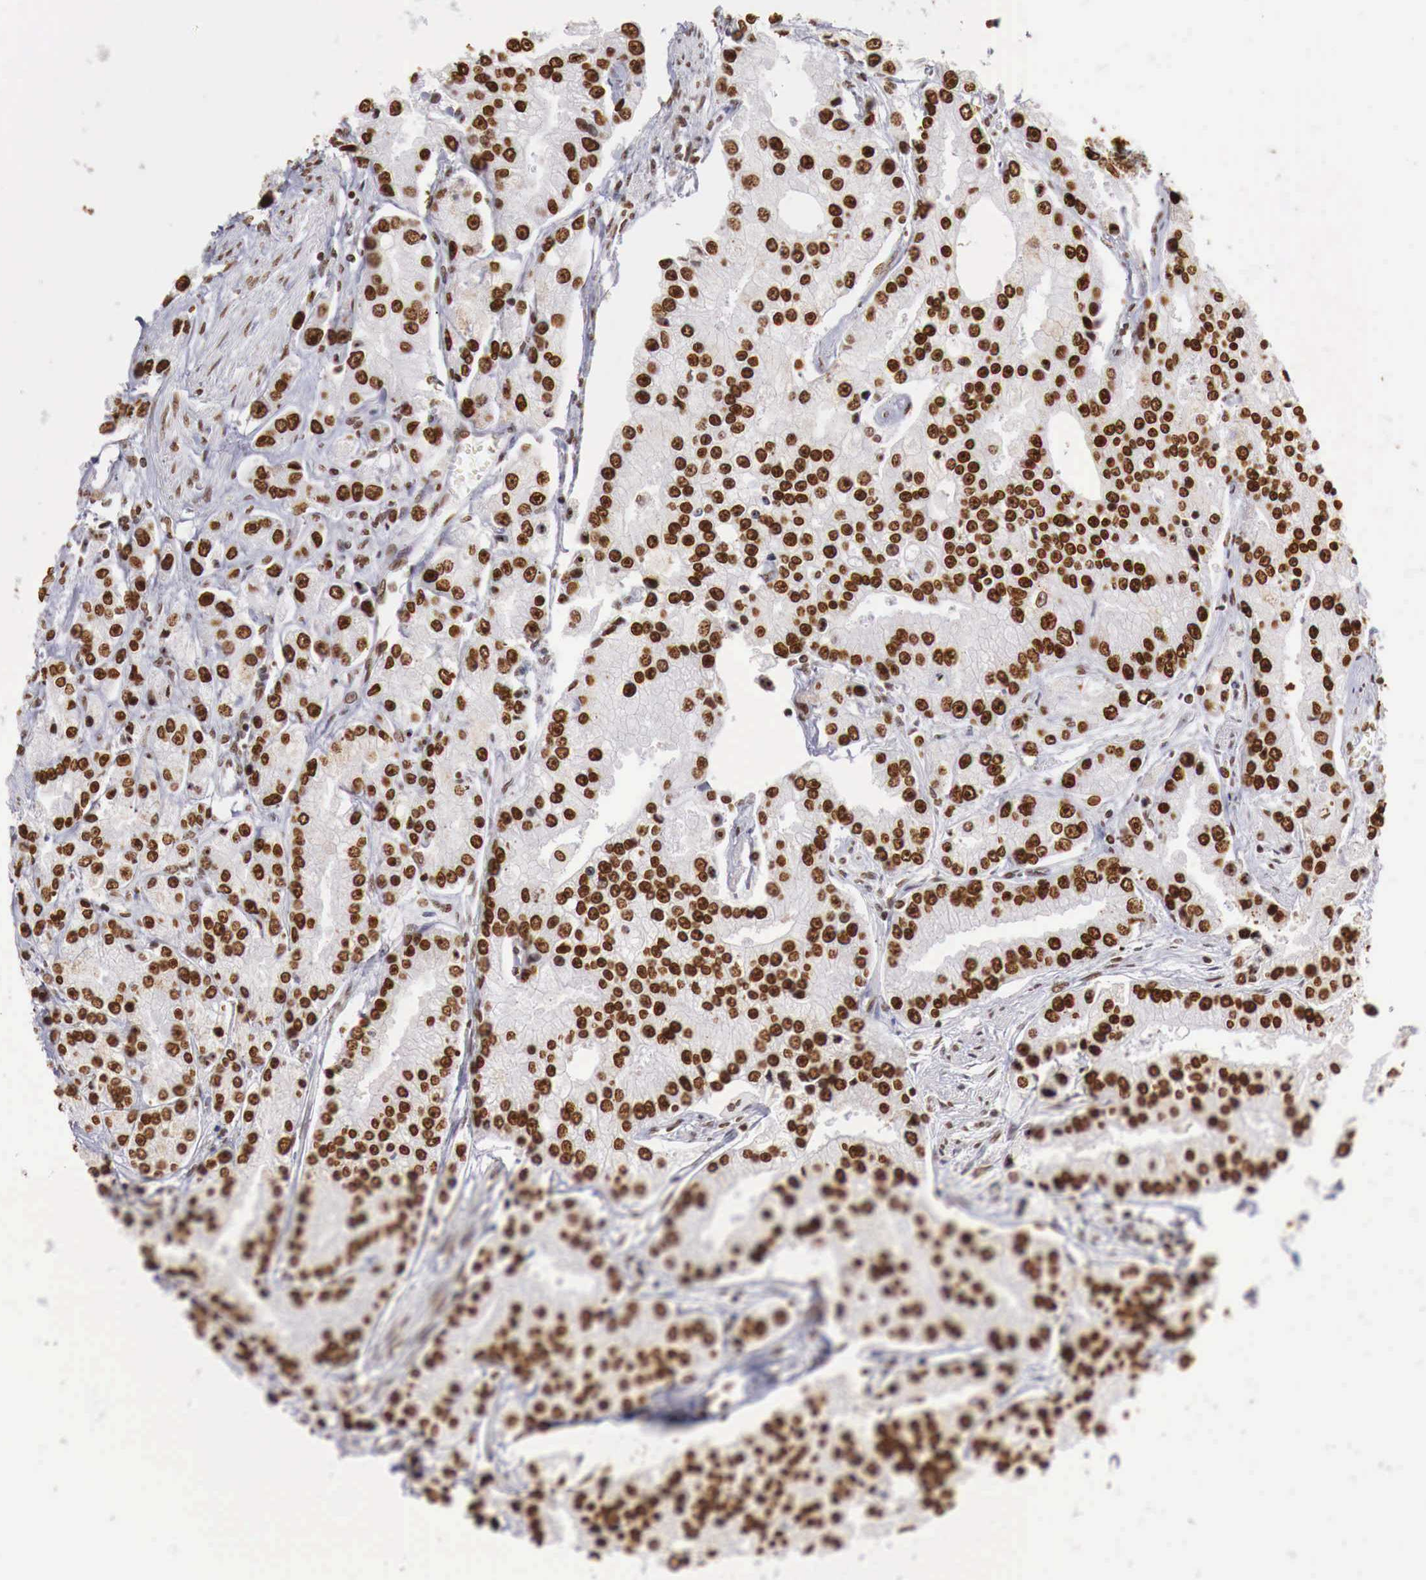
{"staining": {"intensity": "strong", "quantity": ">75%", "location": "nuclear"}, "tissue": "prostate cancer", "cell_type": "Tumor cells", "image_type": "cancer", "snomed": [{"axis": "morphology", "description": "Adenocarcinoma, Medium grade"}, {"axis": "topography", "description": "Prostate"}], "caption": "Tumor cells show high levels of strong nuclear expression in about >75% of cells in human prostate cancer.", "gene": "DKC1", "patient": {"sex": "male", "age": 72}}